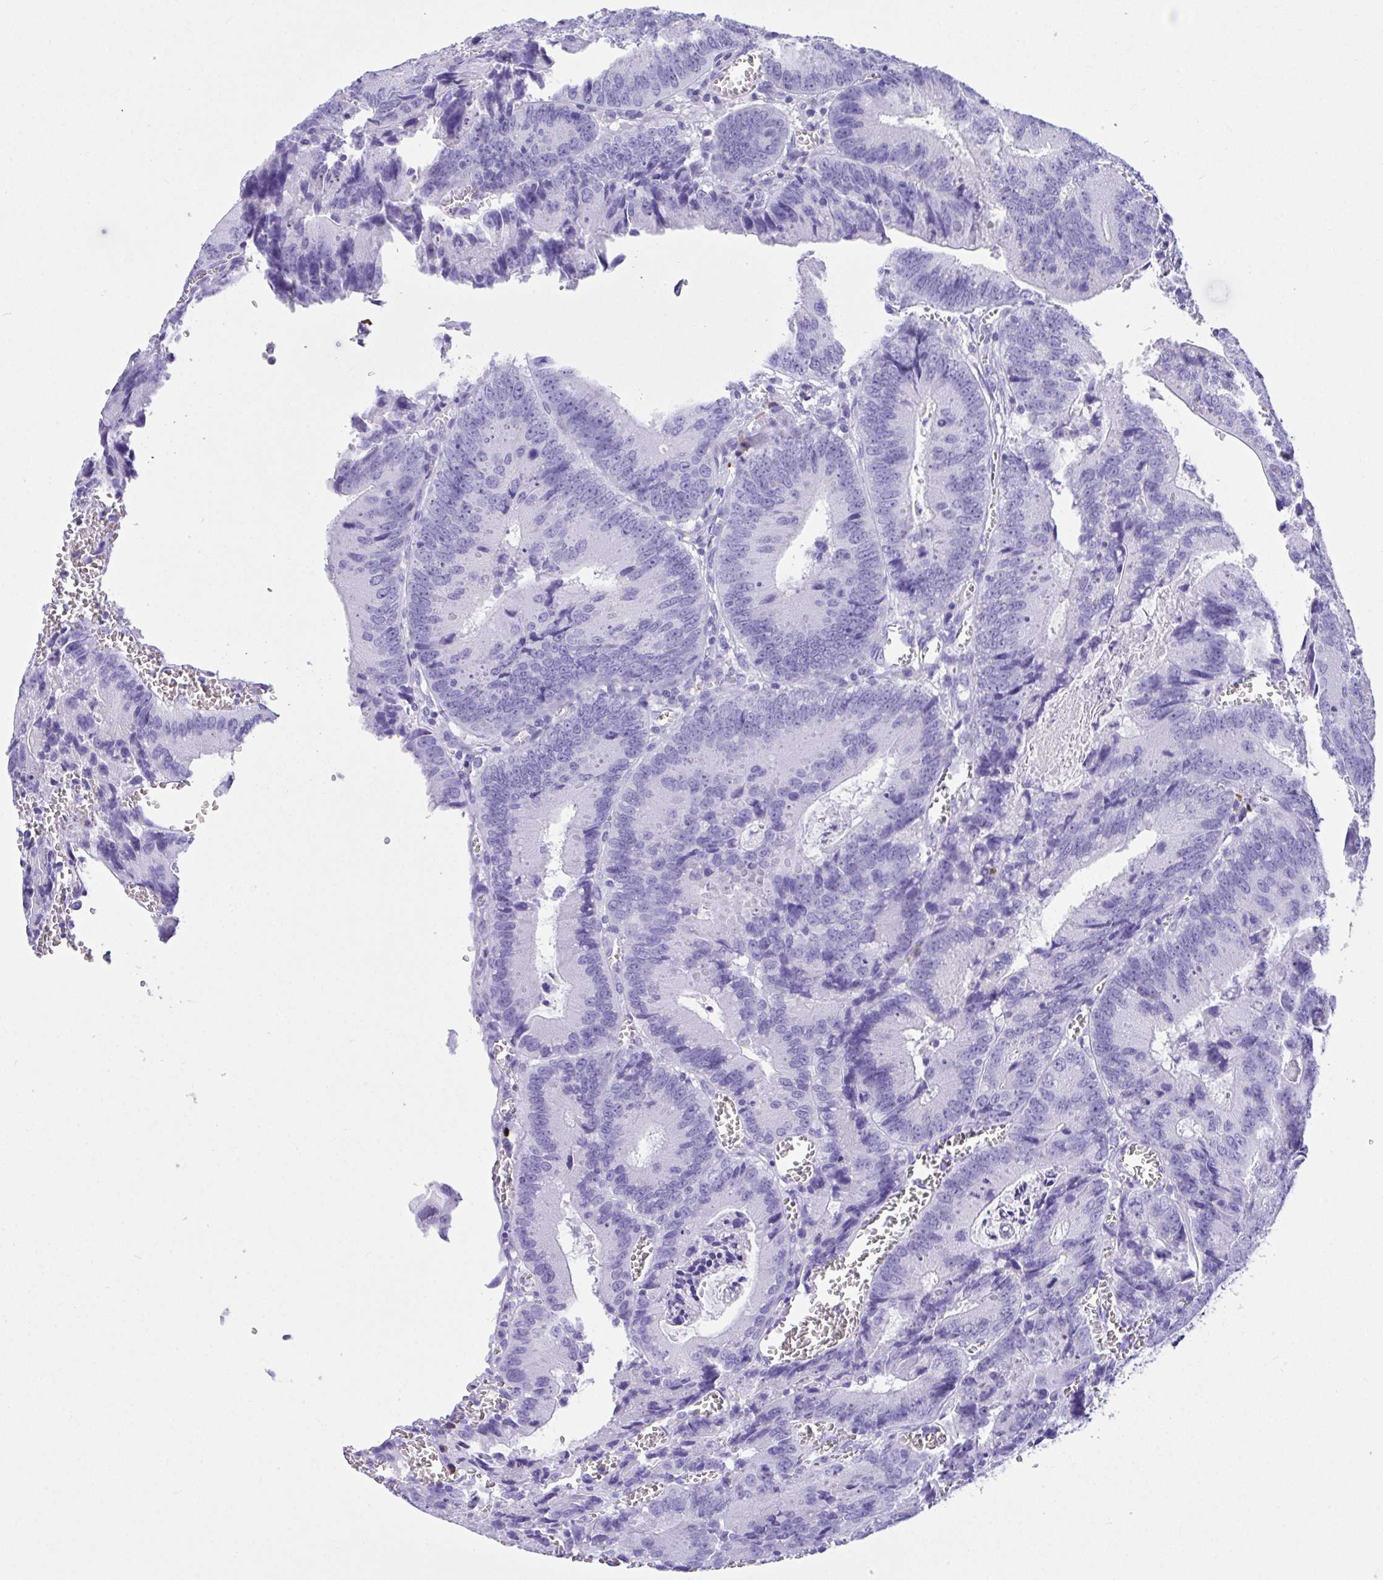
{"staining": {"intensity": "negative", "quantity": "none", "location": "none"}, "tissue": "colorectal cancer", "cell_type": "Tumor cells", "image_type": "cancer", "snomed": [{"axis": "morphology", "description": "Adenocarcinoma, NOS"}, {"axis": "topography", "description": "Rectum"}], "caption": "This is a micrograph of immunohistochemistry (IHC) staining of adenocarcinoma (colorectal), which shows no positivity in tumor cells. (Stains: DAB immunohistochemistry (IHC) with hematoxylin counter stain, Microscopy: brightfield microscopy at high magnification).", "gene": "BEST4", "patient": {"sex": "female", "age": 81}}